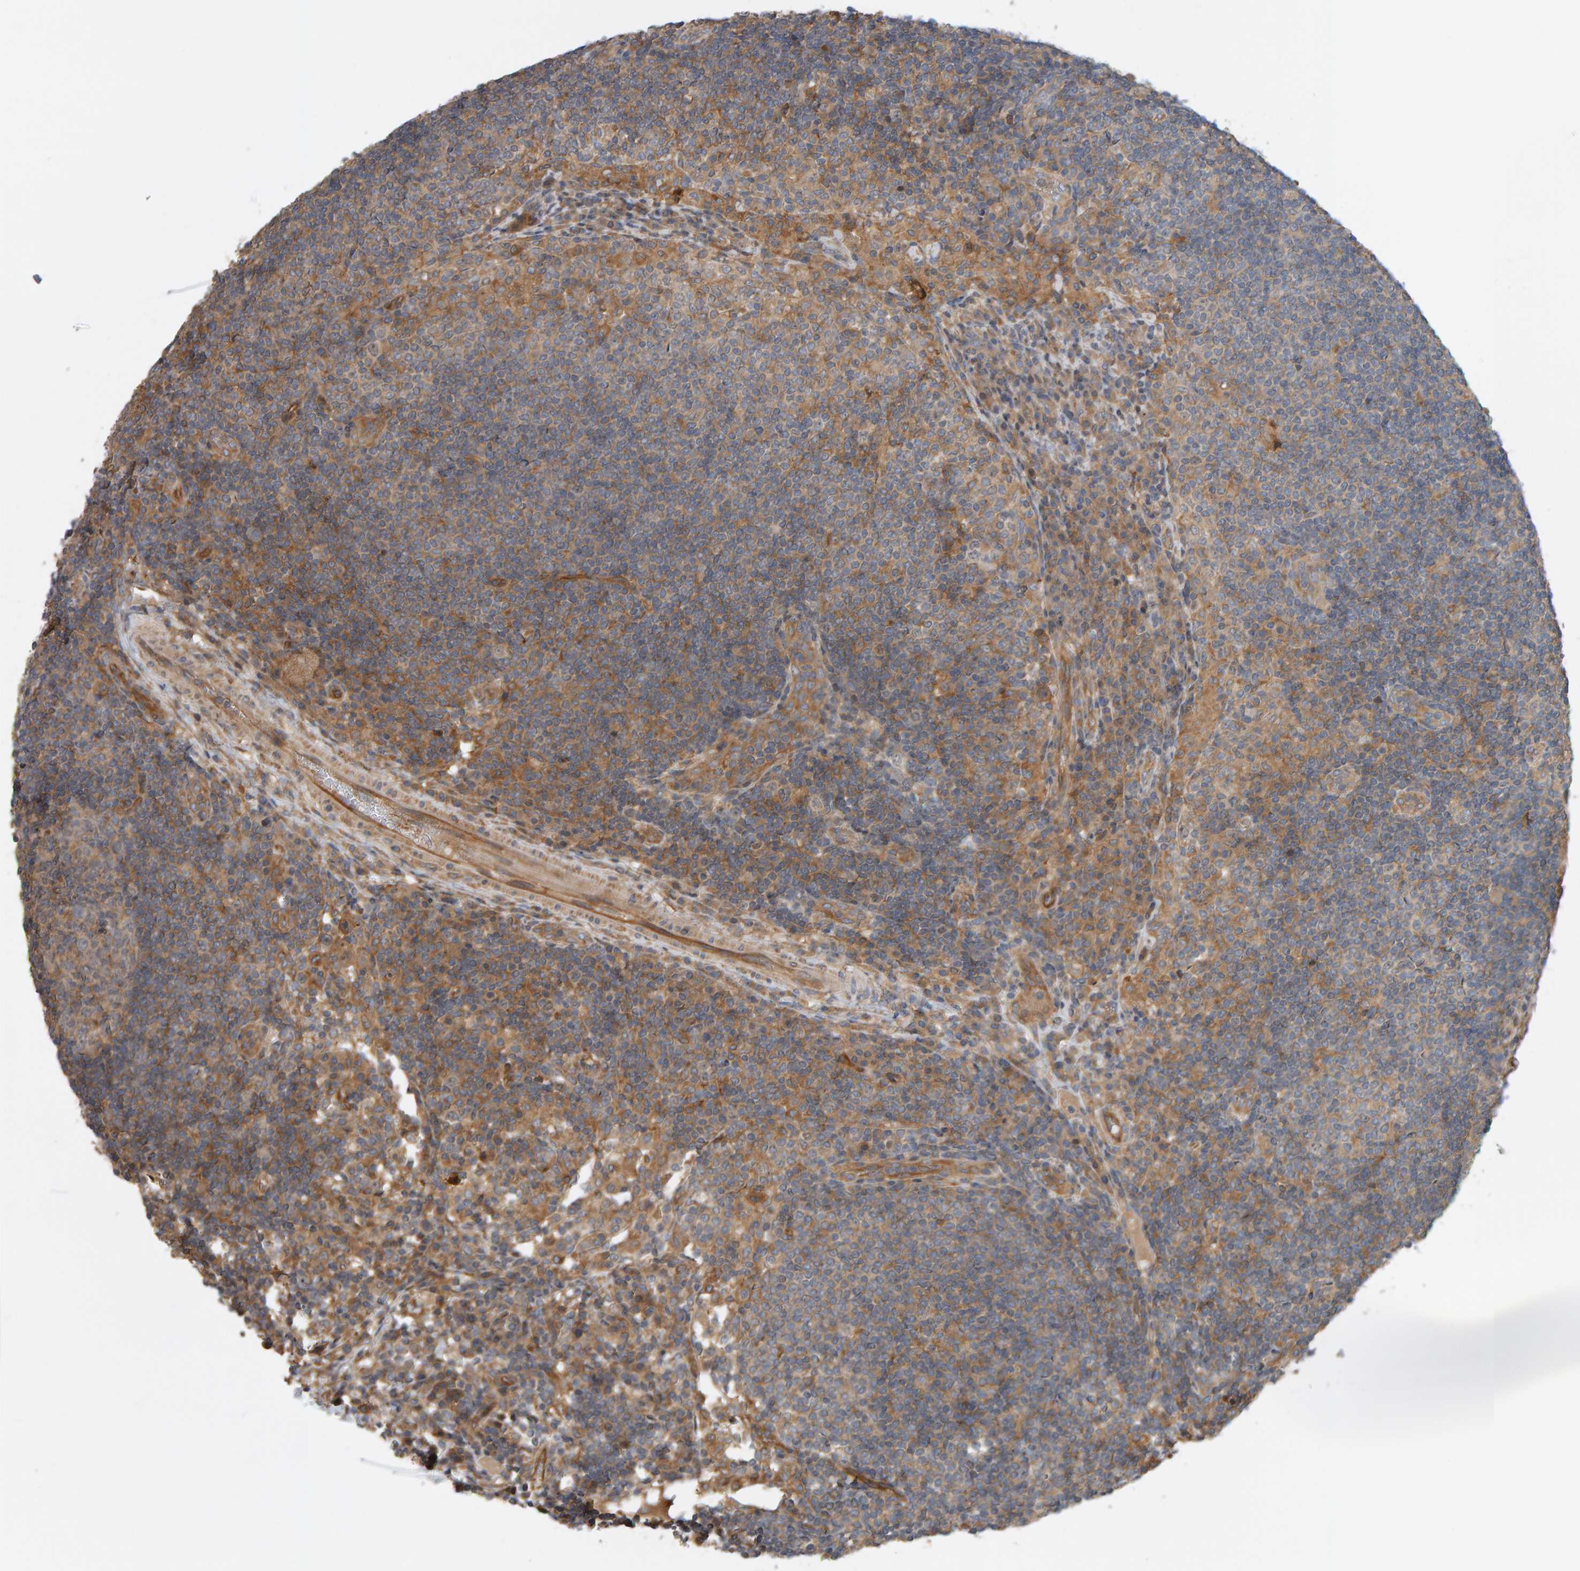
{"staining": {"intensity": "weak", "quantity": ">75%", "location": "cytoplasmic/membranous"}, "tissue": "lymph node", "cell_type": "Germinal center cells", "image_type": "normal", "snomed": [{"axis": "morphology", "description": "Normal tissue, NOS"}, {"axis": "topography", "description": "Lymph node"}], "caption": "Weak cytoplasmic/membranous positivity for a protein is appreciated in approximately >75% of germinal center cells of normal lymph node using IHC.", "gene": "C9orf72", "patient": {"sex": "female", "age": 53}}